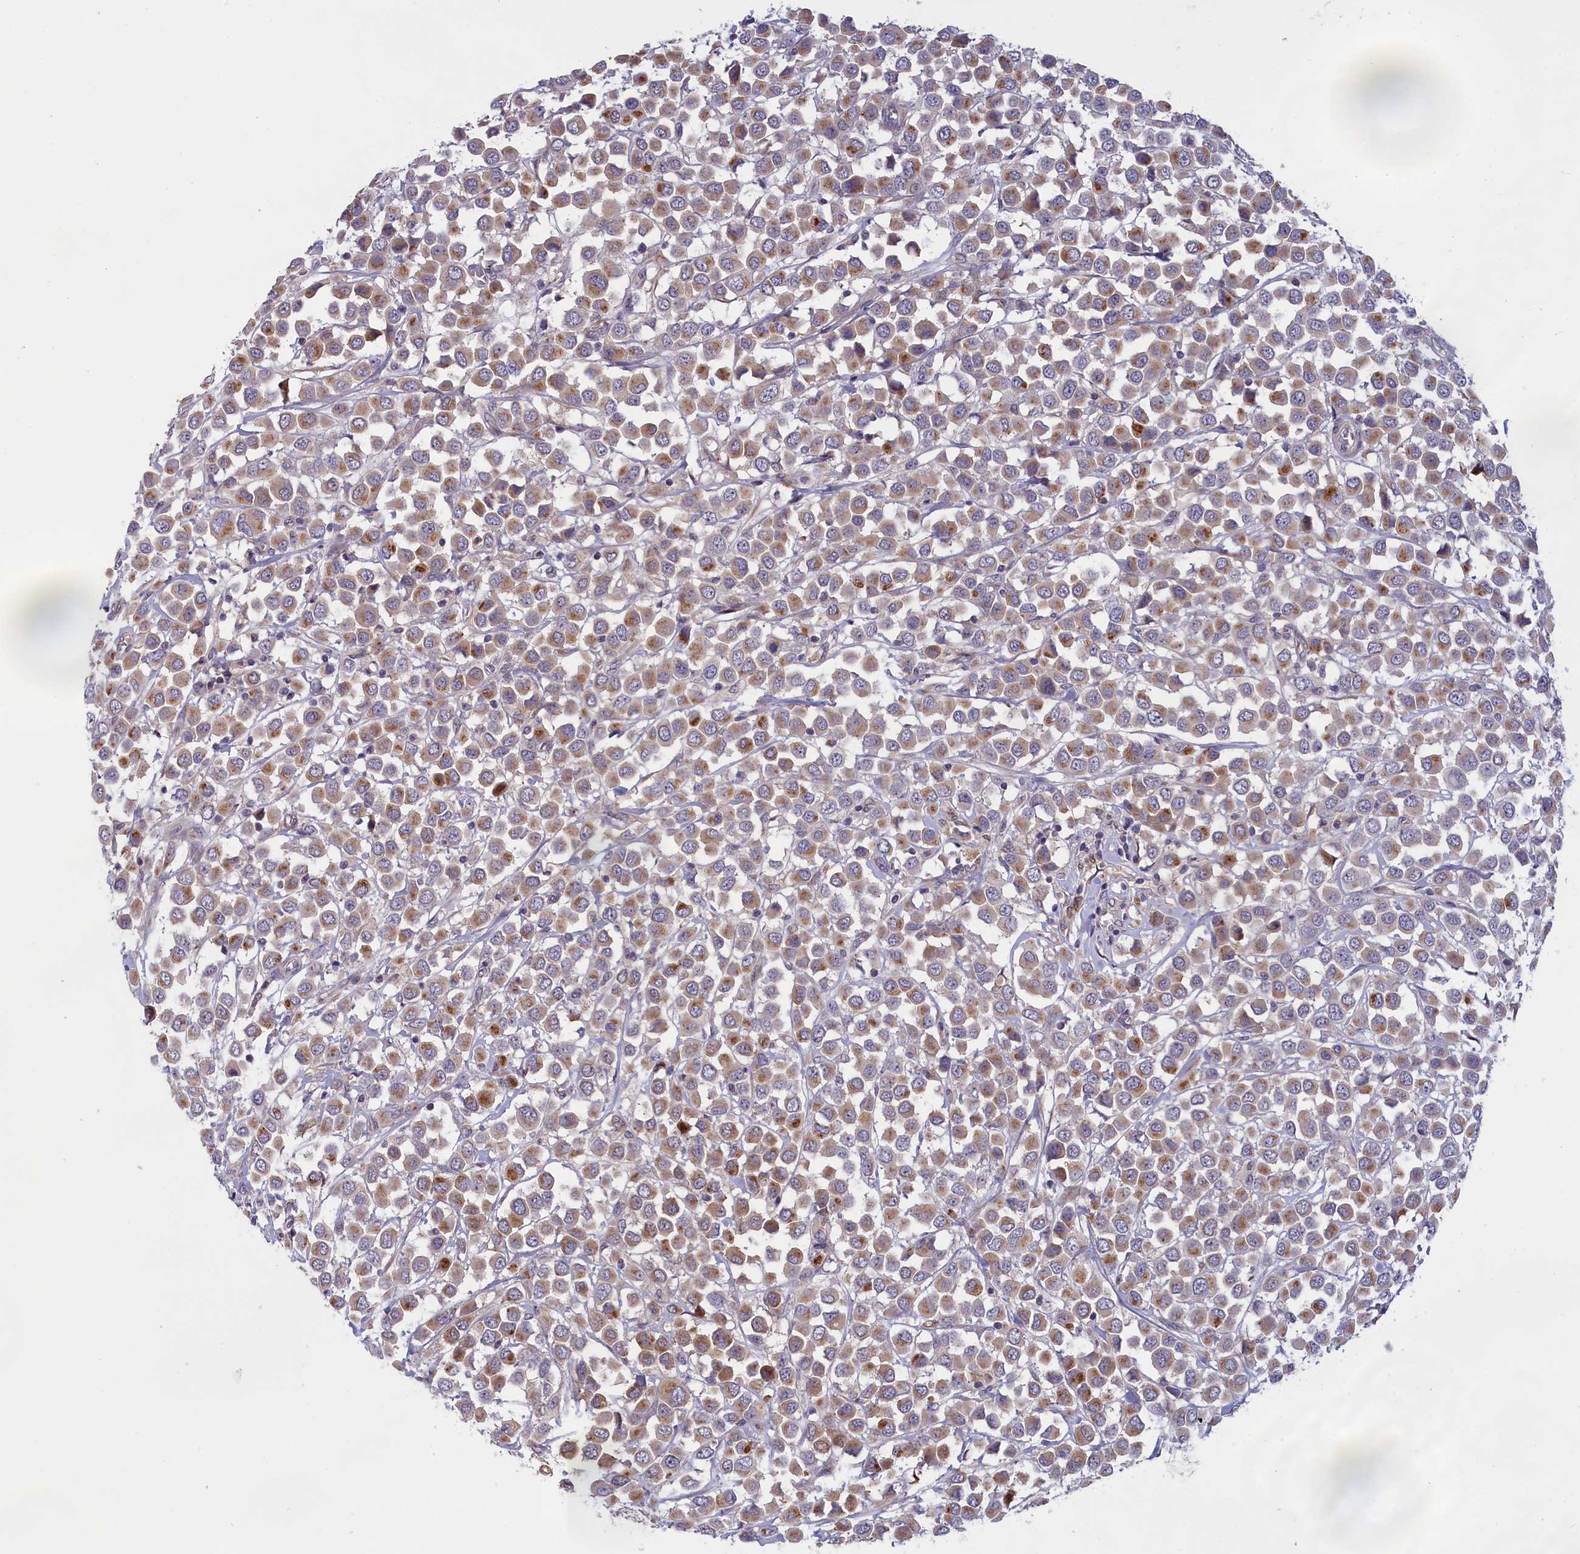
{"staining": {"intensity": "moderate", "quantity": "25%-75%", "location": "cytoplasmic/membranous"}, "tissue": "breast cancer", "cell_type": "Tumor cells", "image_type": "cancer", "snomed": [{"axis": "morphology", "description": "Duct carcinoma"}, {"axis": "topography", "description": "Breast"}], "caption": "A high-resolution micrograph shows IHC staining of breast cancer, which displays moderate cytoplasmic/membranous expression in approximately 25%-75% of tumor cells.", "gene": "IGFALS", "patient": {"sex": "female", "age": 61}}